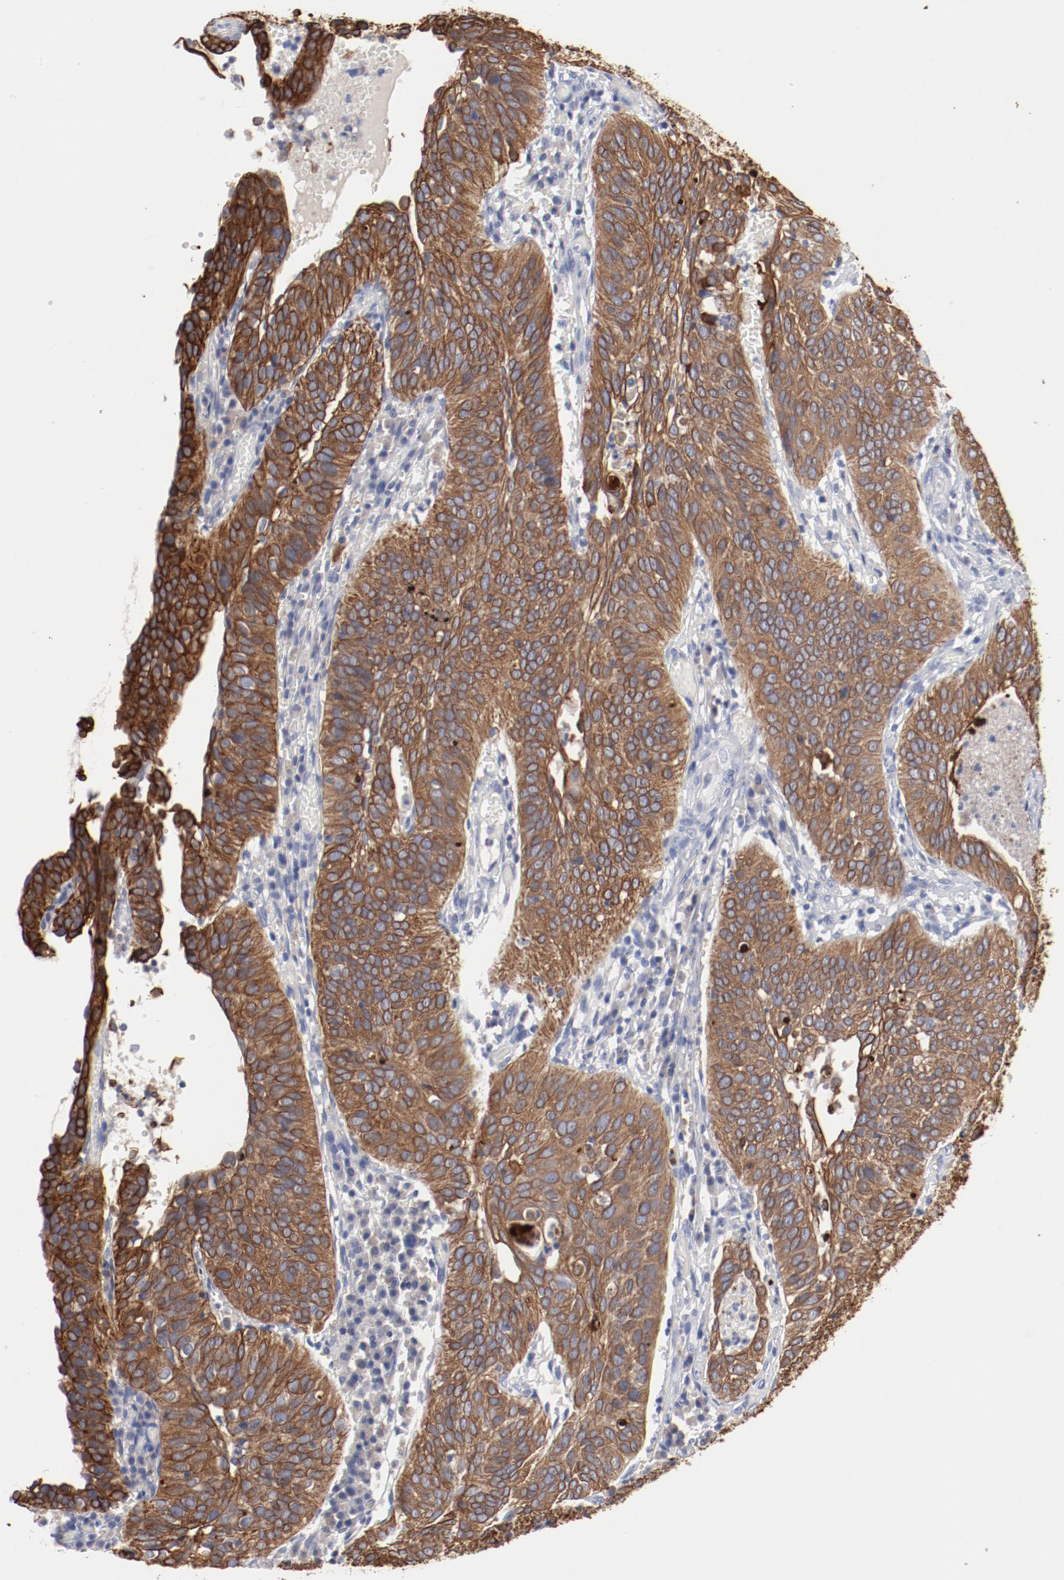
{"staining": {"intensity": "strong", "quantity": ">75%", "location": "cytoplasmic/membranous"}, "tissue": "cervical cancer", "cell_type": "Tumor cells", "image_type": "cancer", "snomed": [{"axis": "morphology", "description": "Squamous cell carcinoma, NOS"}, {"axis": "topography", "description": "Cervix"}], "caption": "Immunohistochemistry staining of cervical cancer, which demonstrates high levels of strong cytoplasmic/membranous expression in about >75% of tumor cells indicating strong cytoplasmic/membranous protein staining. The staining was performed using DAB (3,3'-diaminobenzidine) (brown) for protein detection and nuclei were counterstained in hematoxylin (blue).", "gene": "TSPAN6", "patient": {"sex": "female", "age": 39}}